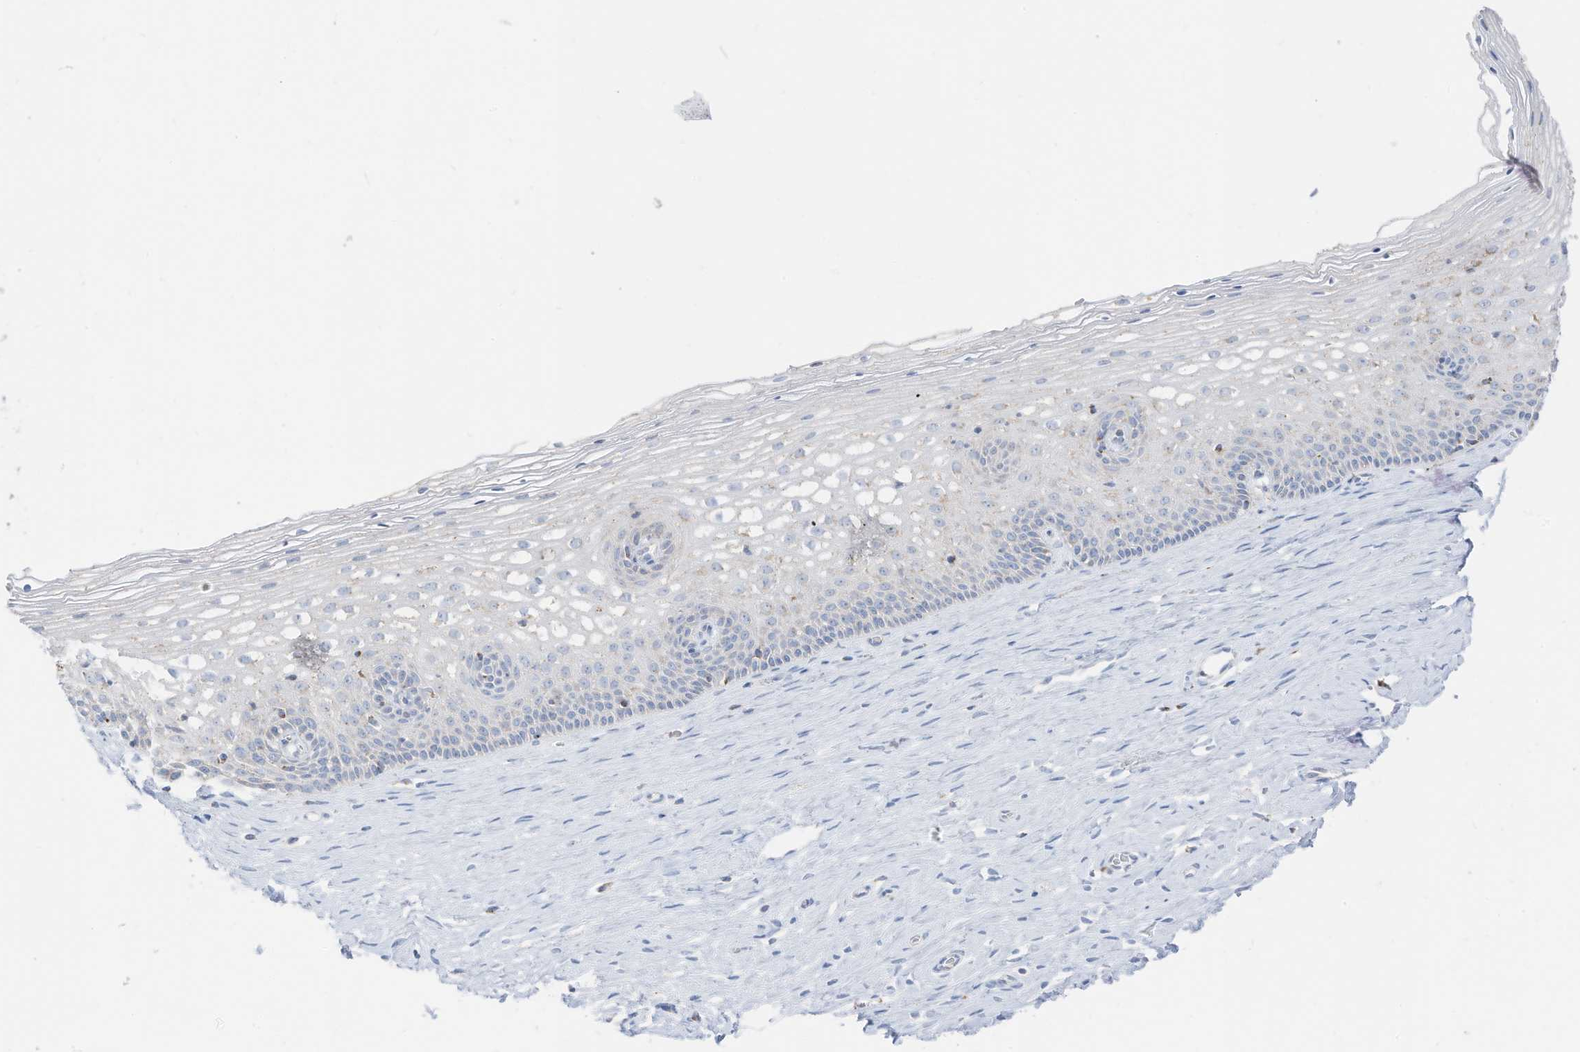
{"staining": {"intensity": "negative", "quantity": "none", "location": "none"}, "tissue": "cervix", "cell_type": "Glandular cells", "image_type": "normal", "snomed": [{"axis": "morphology", "description": "Normal tissue, NOS"}, {"axis": "topography", "description": "Cervix"}], "caption": "A high-resolution micrograph shows immunohistochemistry staining of normal cervix, which exhibits no significant staining in glandular cells. (DAB immunohistochemistry, high magnification).", "gene": "ETHE1", "patient": {"sex": "female", "age": 33}}